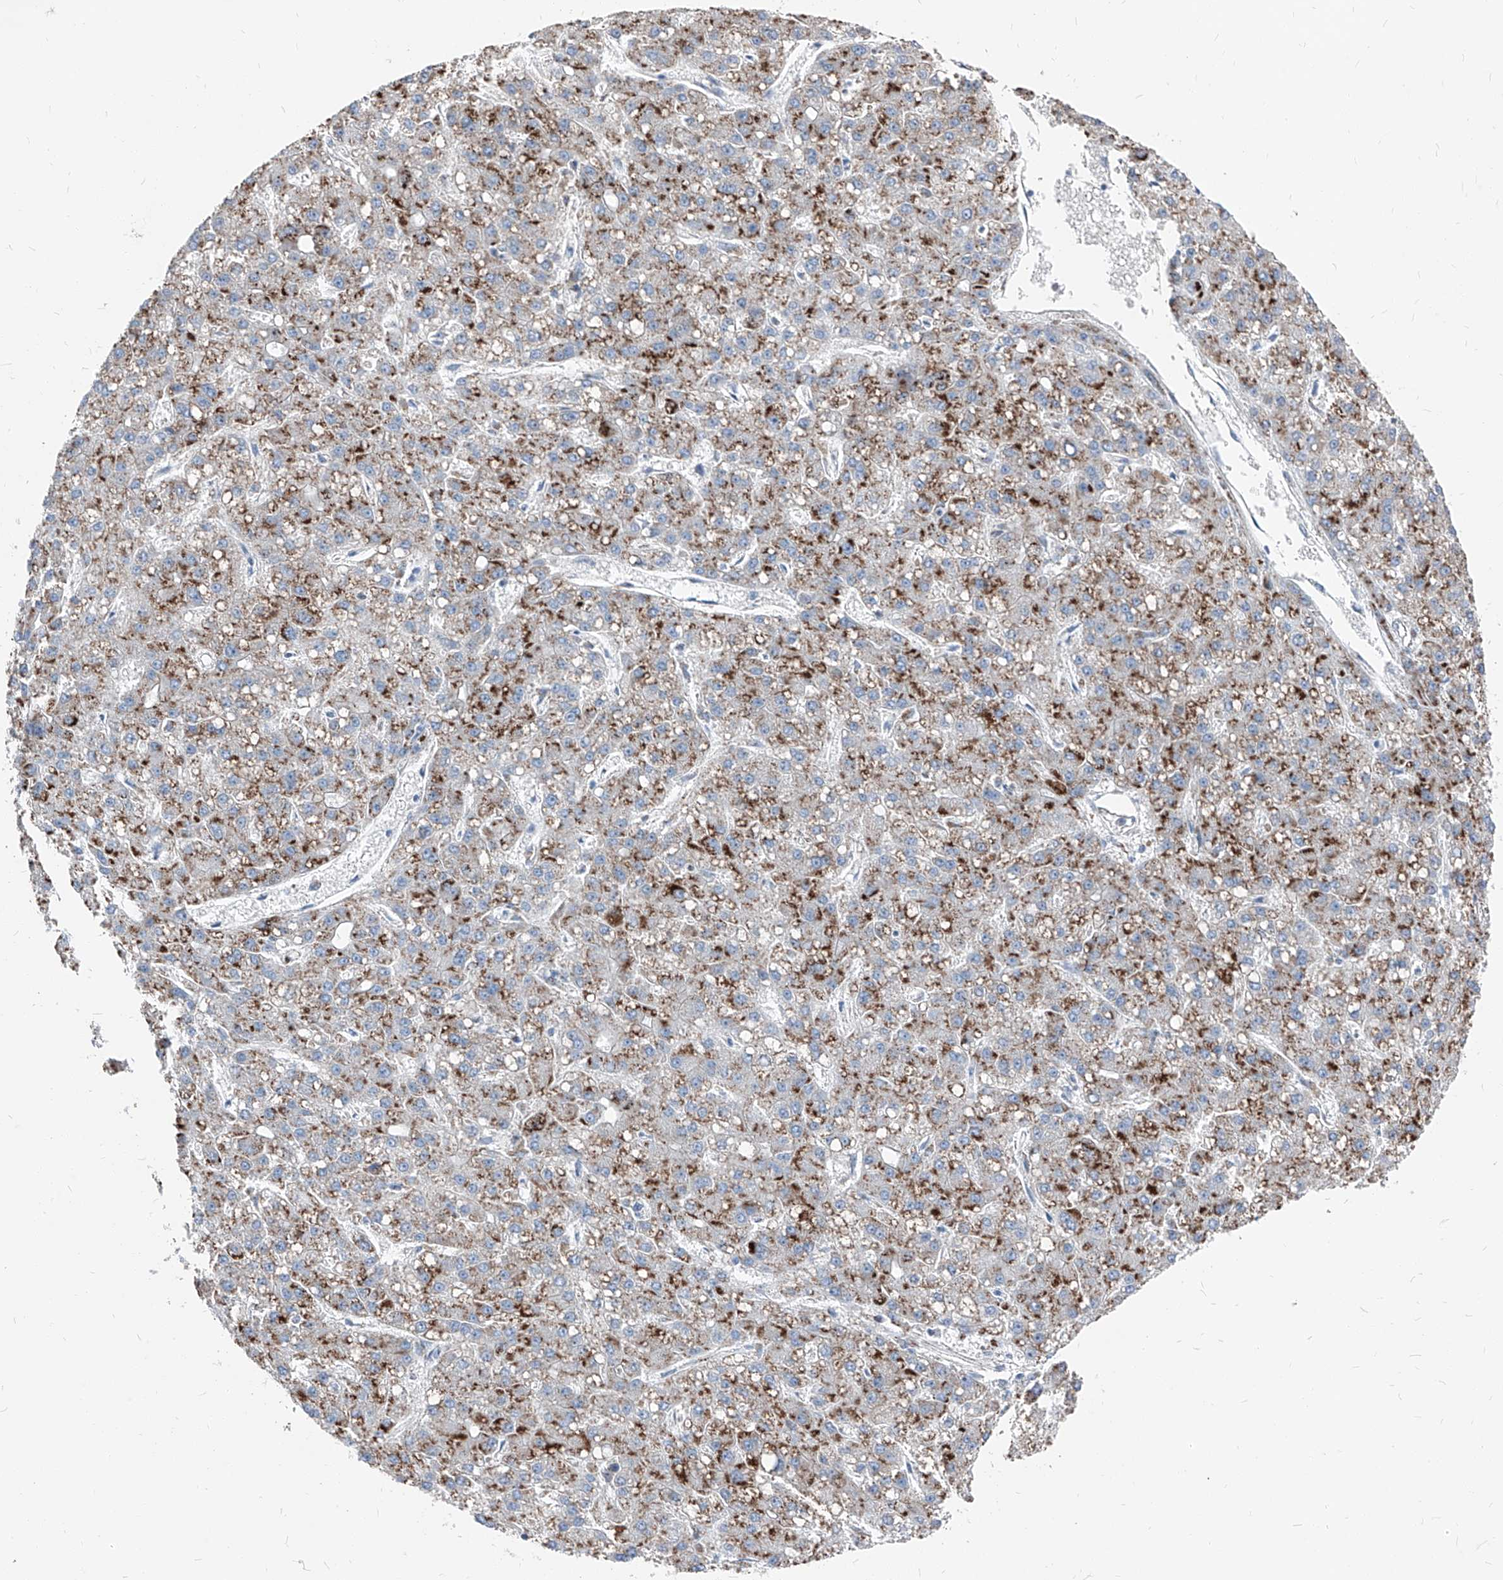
{"staining": {"intensity": "moderate", "quantity": ">75%", "location": "cytoplasmic/membranous"}, "tissue": "liver cancer", "cell_type": "Tumor cells", "image_type": "cancer", "snomed": [{"axis": "morphology", "description": "Carcinoma, Hepatocellular, NOS"}, {"axis": "topography", "description": "Liver"}], "caption": "Hepatocellular carcinoma (liver) stained with DAB (3,3'-diaminobenzidine) IHC shows medium levels of moderate cytoplasmic/membranous positivity in about >75% of tumor cells. Immunohistochemistry stains the protein of interest in brown and the nuclei are stained blue.", "gene": "AGPS", "patient": {"sex": "male", "age": 67}}